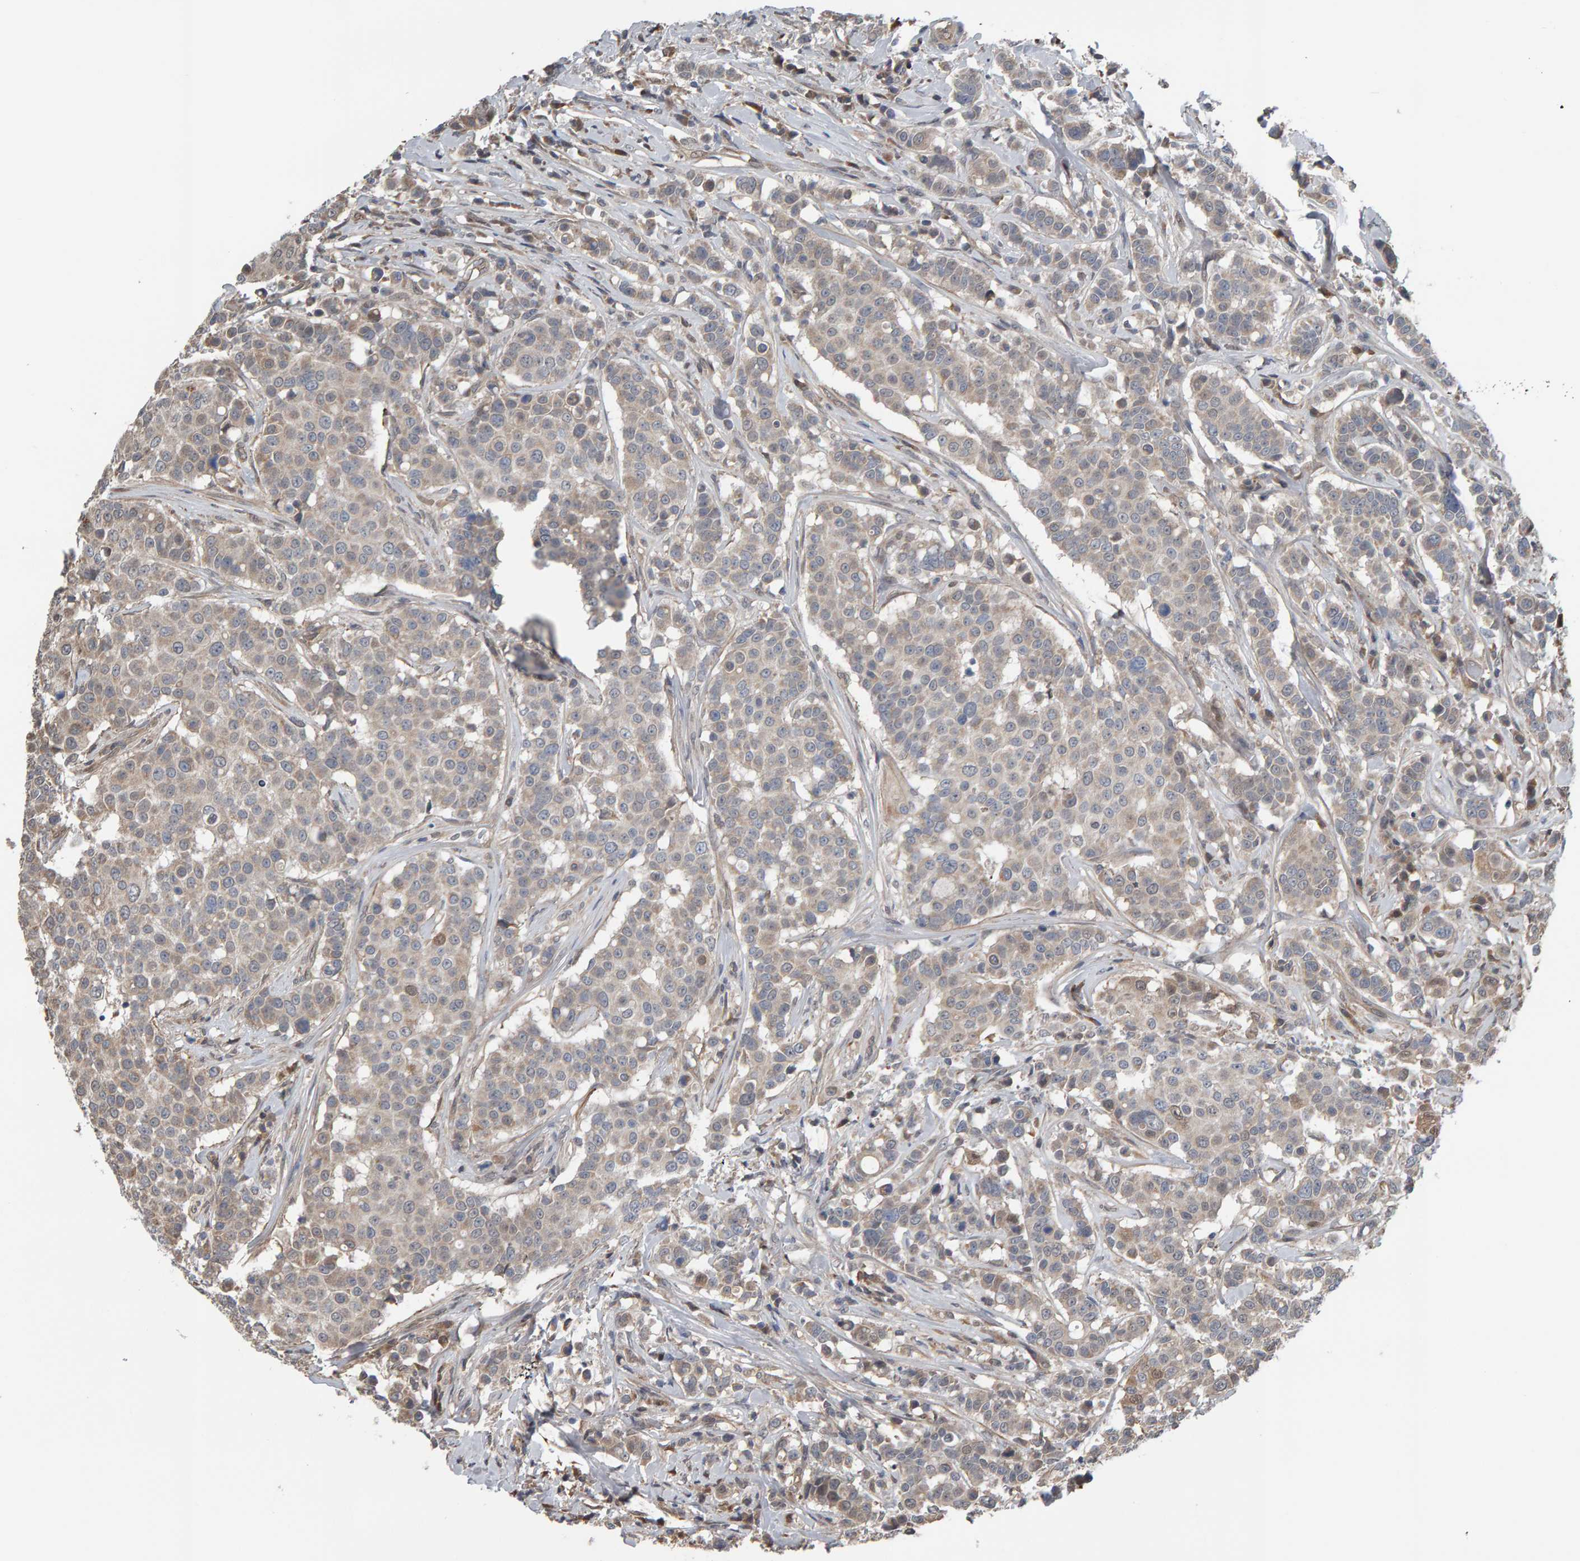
{"staining": {"intensity": "weak", "quantity": "25%-75%", "location": "cytoplasmic/membranous"}, "tissue": "breast cancer", "cell_type": "Tumor cells", "image_type": "cancer", "snomed": [{"axis": "morphology", "description": "Duct carcinoma"}, {"axis": "topography", "description": "Breast"}], "caption": "Breast cancer (infiltrating ductal carcinoma) stained with a protein marker exhibits weak staining in tumor cells.", "gene": "COASY", "patient": {"sex": "female", "age": 27}}